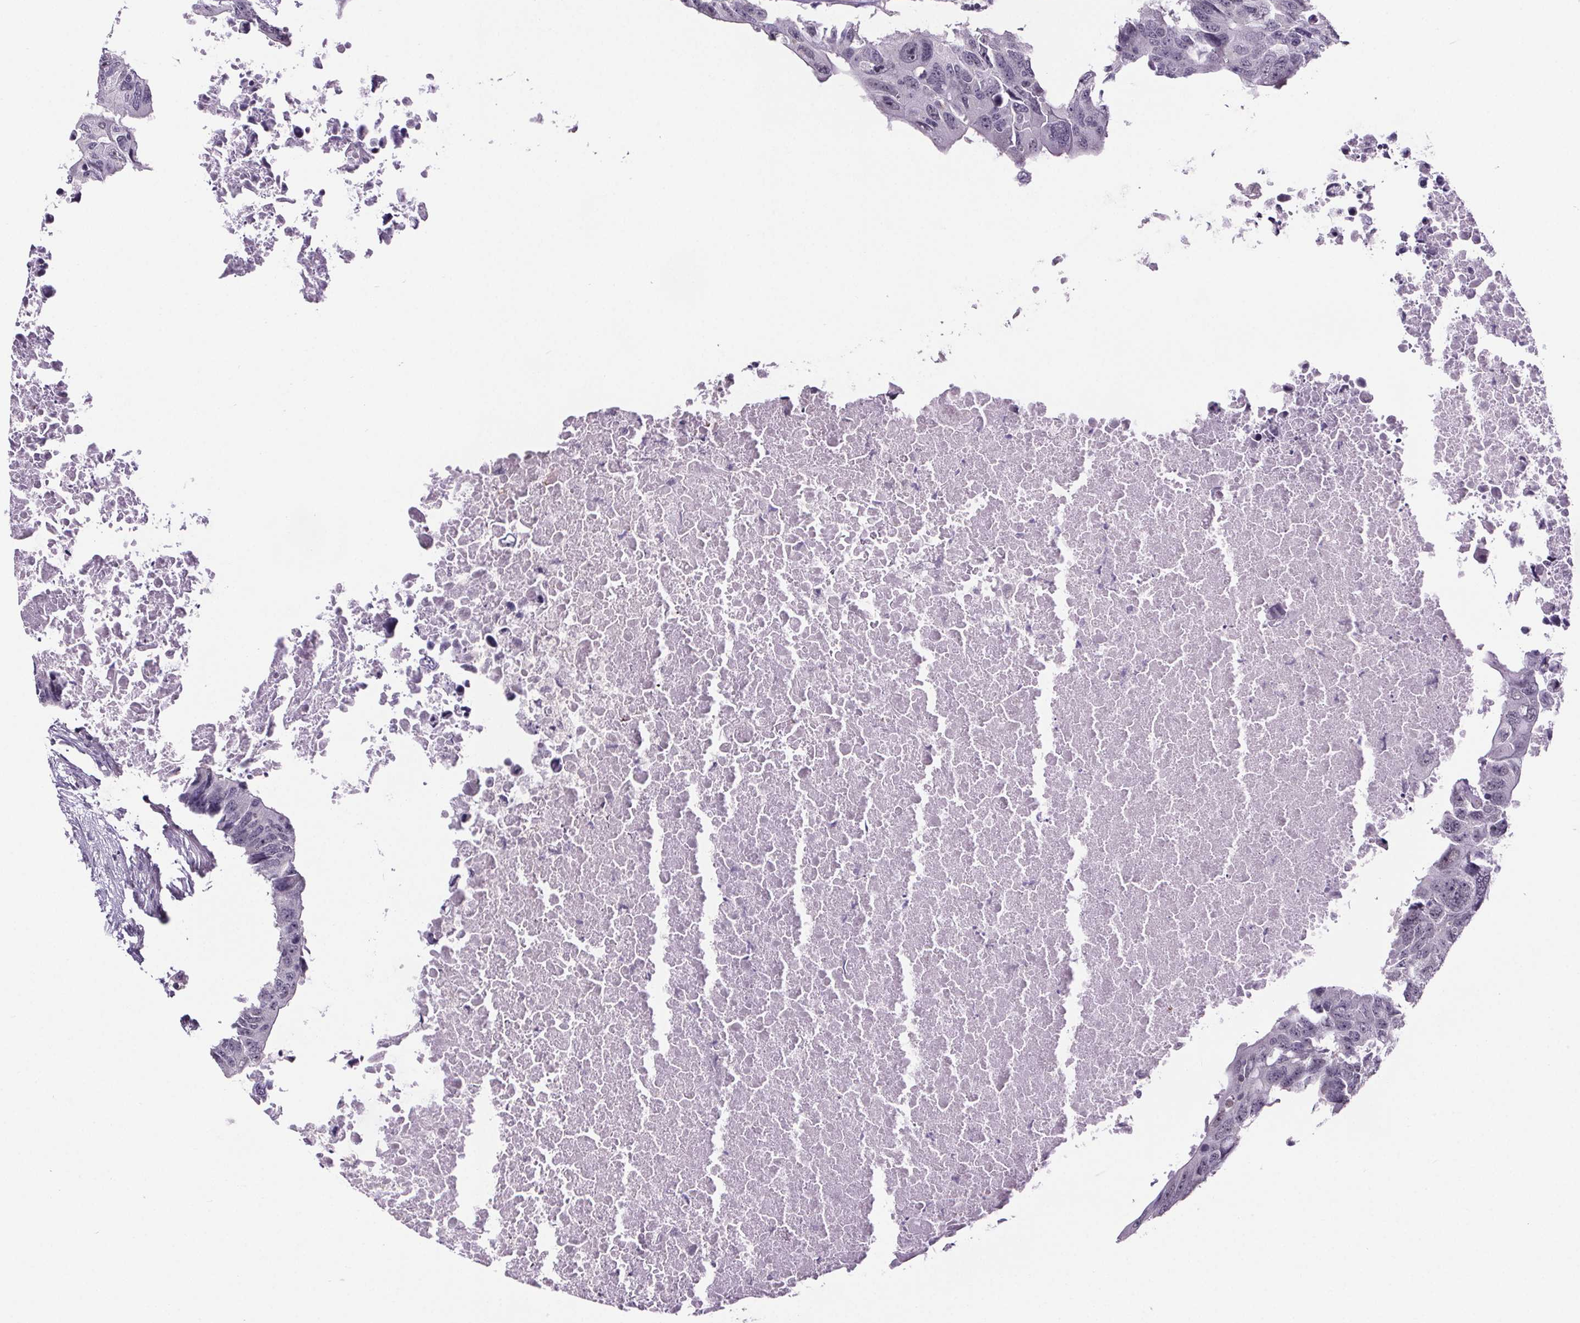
{"staining": {"intensity": "negative", "quantity": "none", "location": "none"}, "tissue": "colorectal cancer", "cell_type": "Tumor cells", "image_type": "cancer", "snomed": [{"axis": "morphology", "description": "Adenocarcinoma, NOS"}, {"axis": "topography", "description": "Colon"}], "caption": "IHC micrograph of neoplastic tissue: human colorectal cancer stained with DAB (3,3'-diaminobenzidine) displays no significant protein positivity in tumor cells.", "gene": "TTC12", "patient": {"sex": "male", "age": 71}}